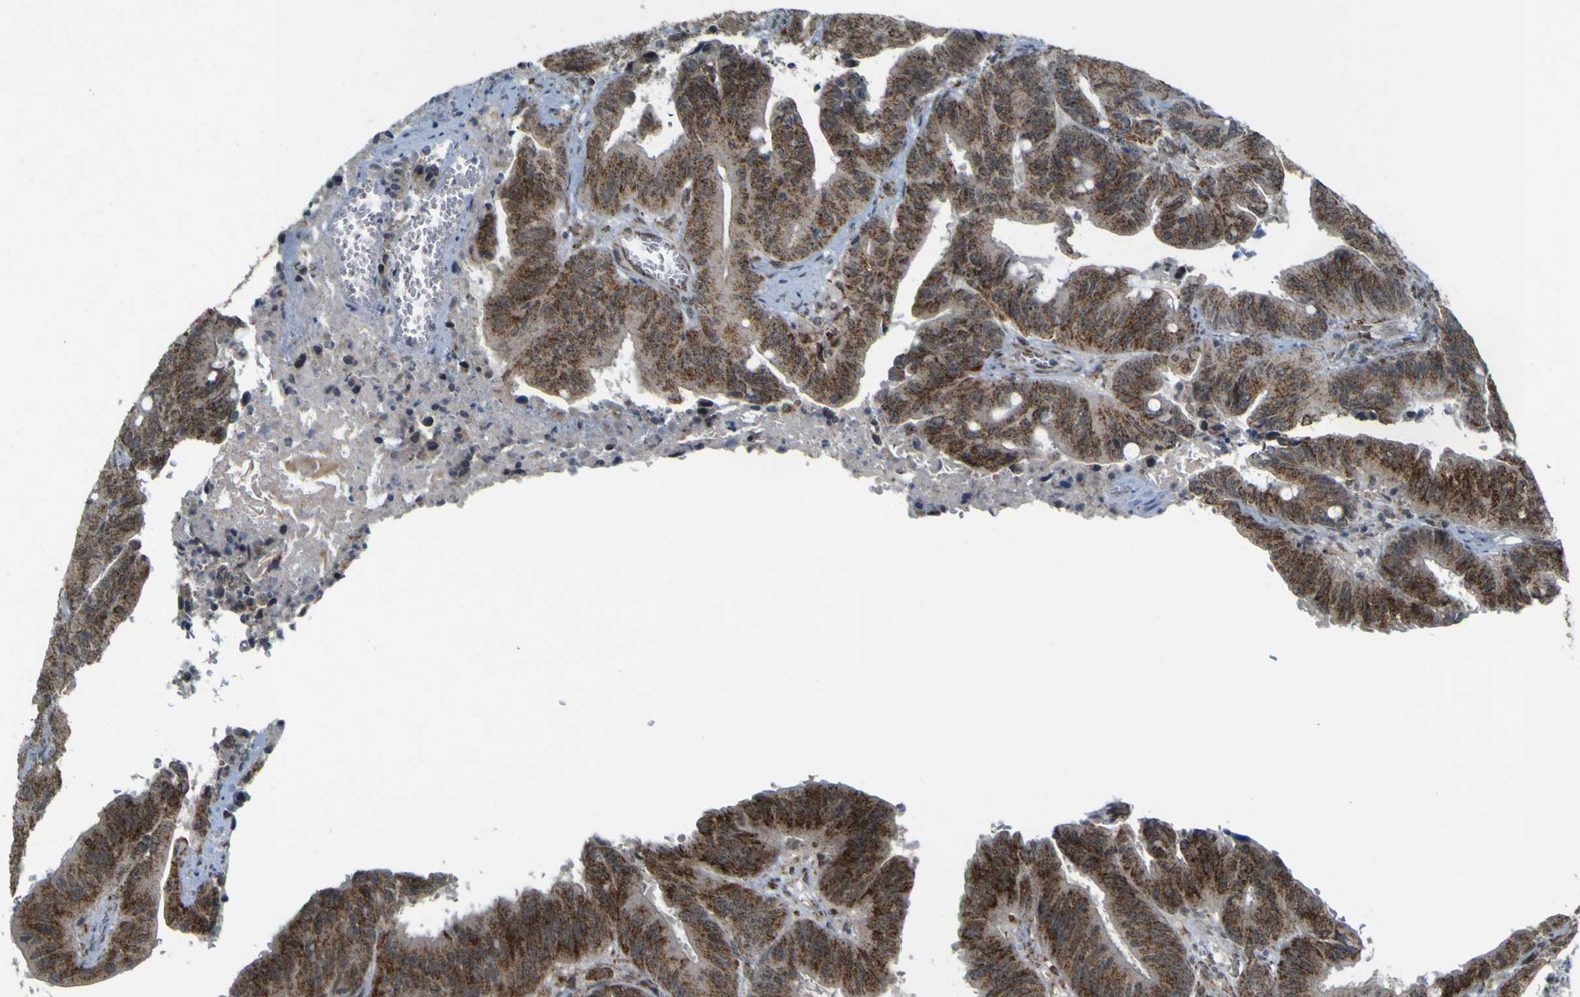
{"staining": {"intensity": "strong", "quantity": ">75%", "location": "cytoplasmic/membranous"}, "tissue": "colorectal cancer", "cell_type": "Tumor cells", "image_type": "cancer", "snomed": [{"axis": "morphology", "description": "Adenocarcinoma, NOS"}, {"axis": "topography", "description": "Colon"}], "caption": "A high amount of strong cytoplasmic/membranous expression is present in about >75% of tumor cells in colorectal adenocarcinoma tissue. The protein is stained brown, and the nuclei are stained in blue (DAB IHC with brightfield microscopy, high magnification).", "gene": "ACBD5", "patient": {"sex": "male", "age": 45}}